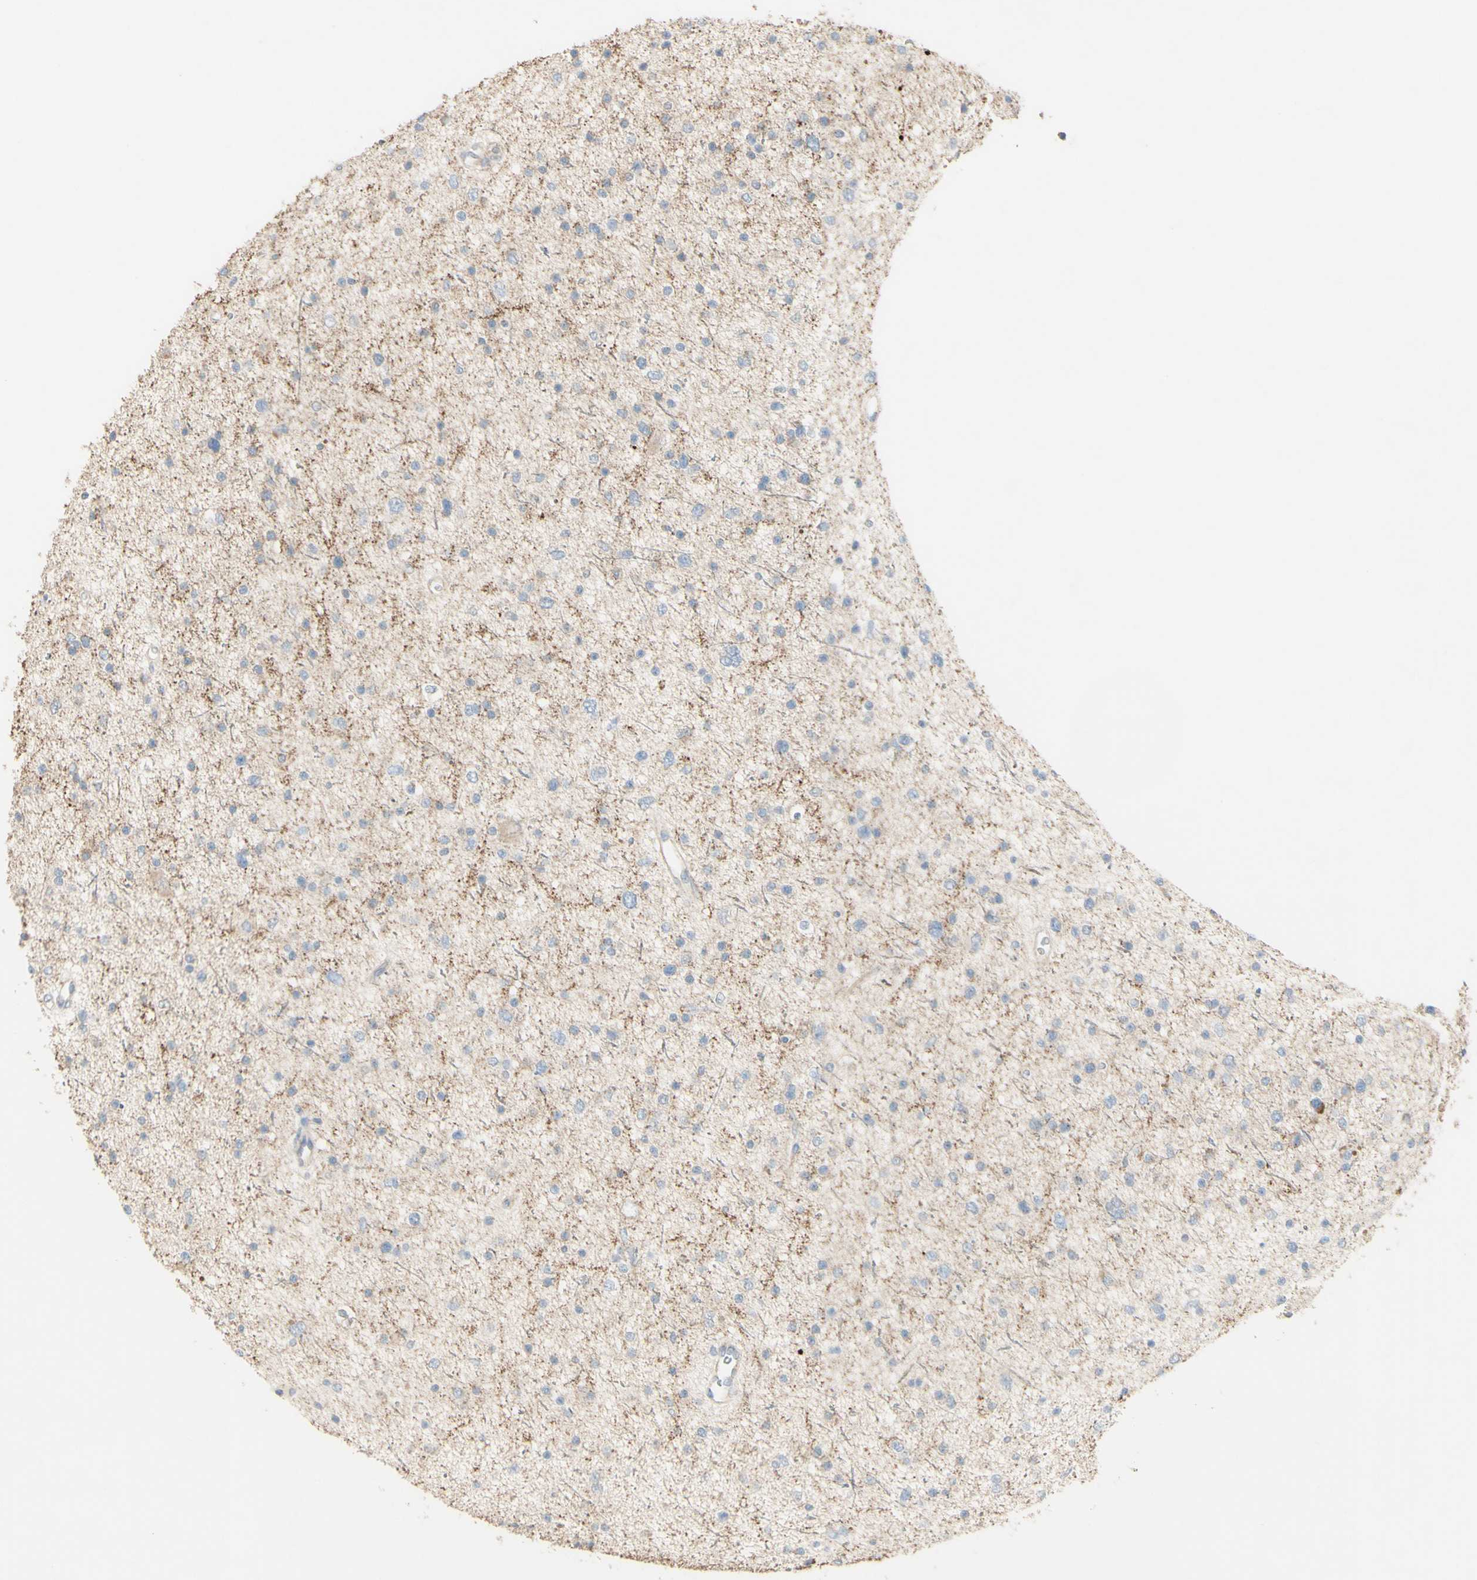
{"staining": {"intensity": "negative", "quantity": "none", "location": "none"}, "tissue": "glioma", "cell_type": "Tumor cells", "image_type": "cancer", "snomed": [{"axis": "morphology", "description": "Glioma, malignant, Low grade"}, {"axis": "topography", "description": "Brain"}], "caption": "IHC of human glioma demonstrates no staining in tumor cells.", "gene": "CNTNAP1", "patient": {"sex": "female", "age": 37}}